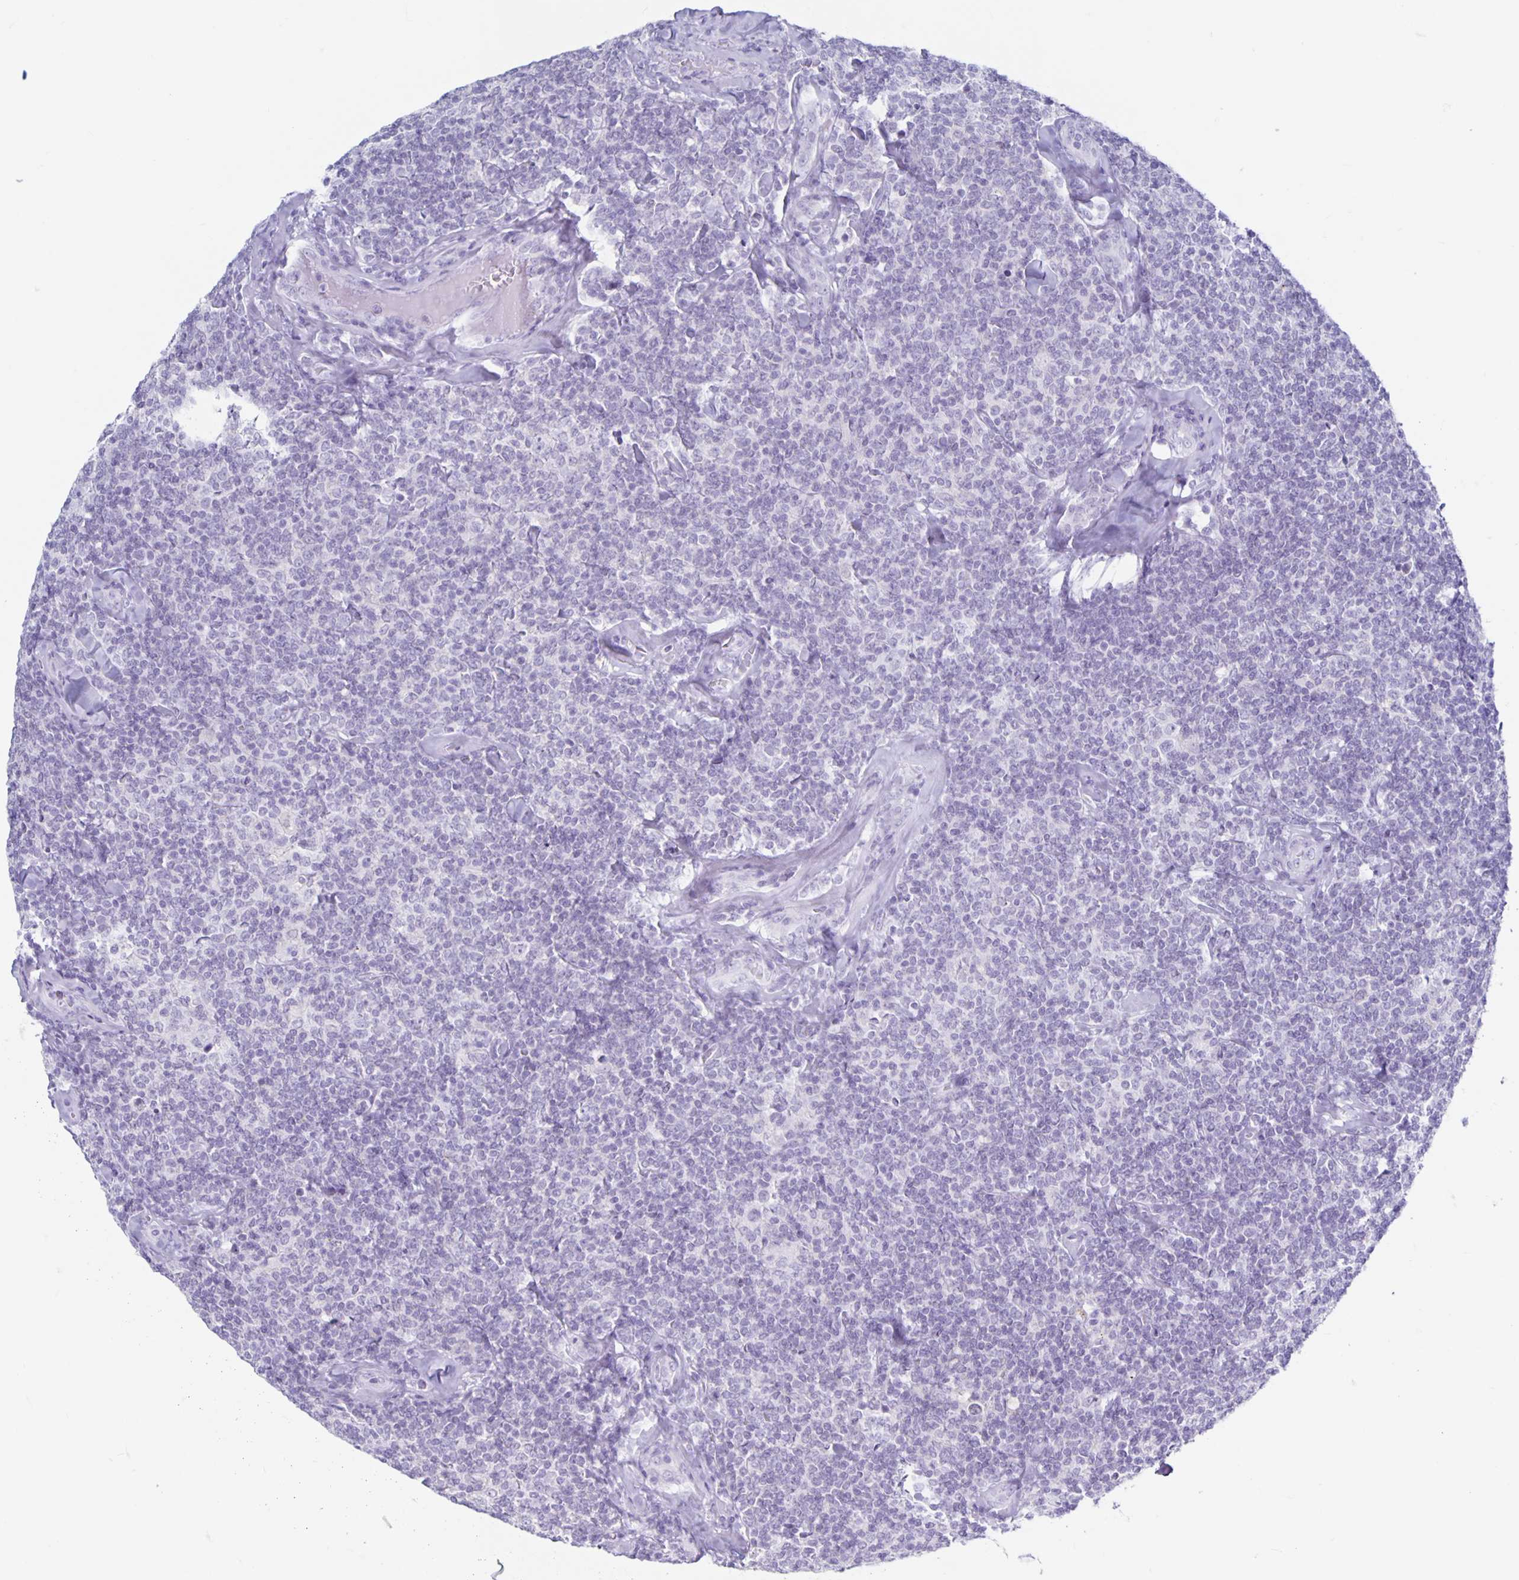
{"staining": {"intensity": "negative", "quantity": "none", "location": "none"}, "tissue": "lymphoma", "cell_type": "Tumor cells", "image_type": "cancer", "snomed": [{"axis": "morphology", "description": "Malignant lymphoma, non-Hodgkin's type, Low grade"}, {"axis": "topography", "description": "Lymph node"}], "caption": "Immunohistochemical staining of human lymphoma reveals no significant expression in tumor cells.", "gene": "CT45A5", "patient": {"sex": "female", "age": 56}}